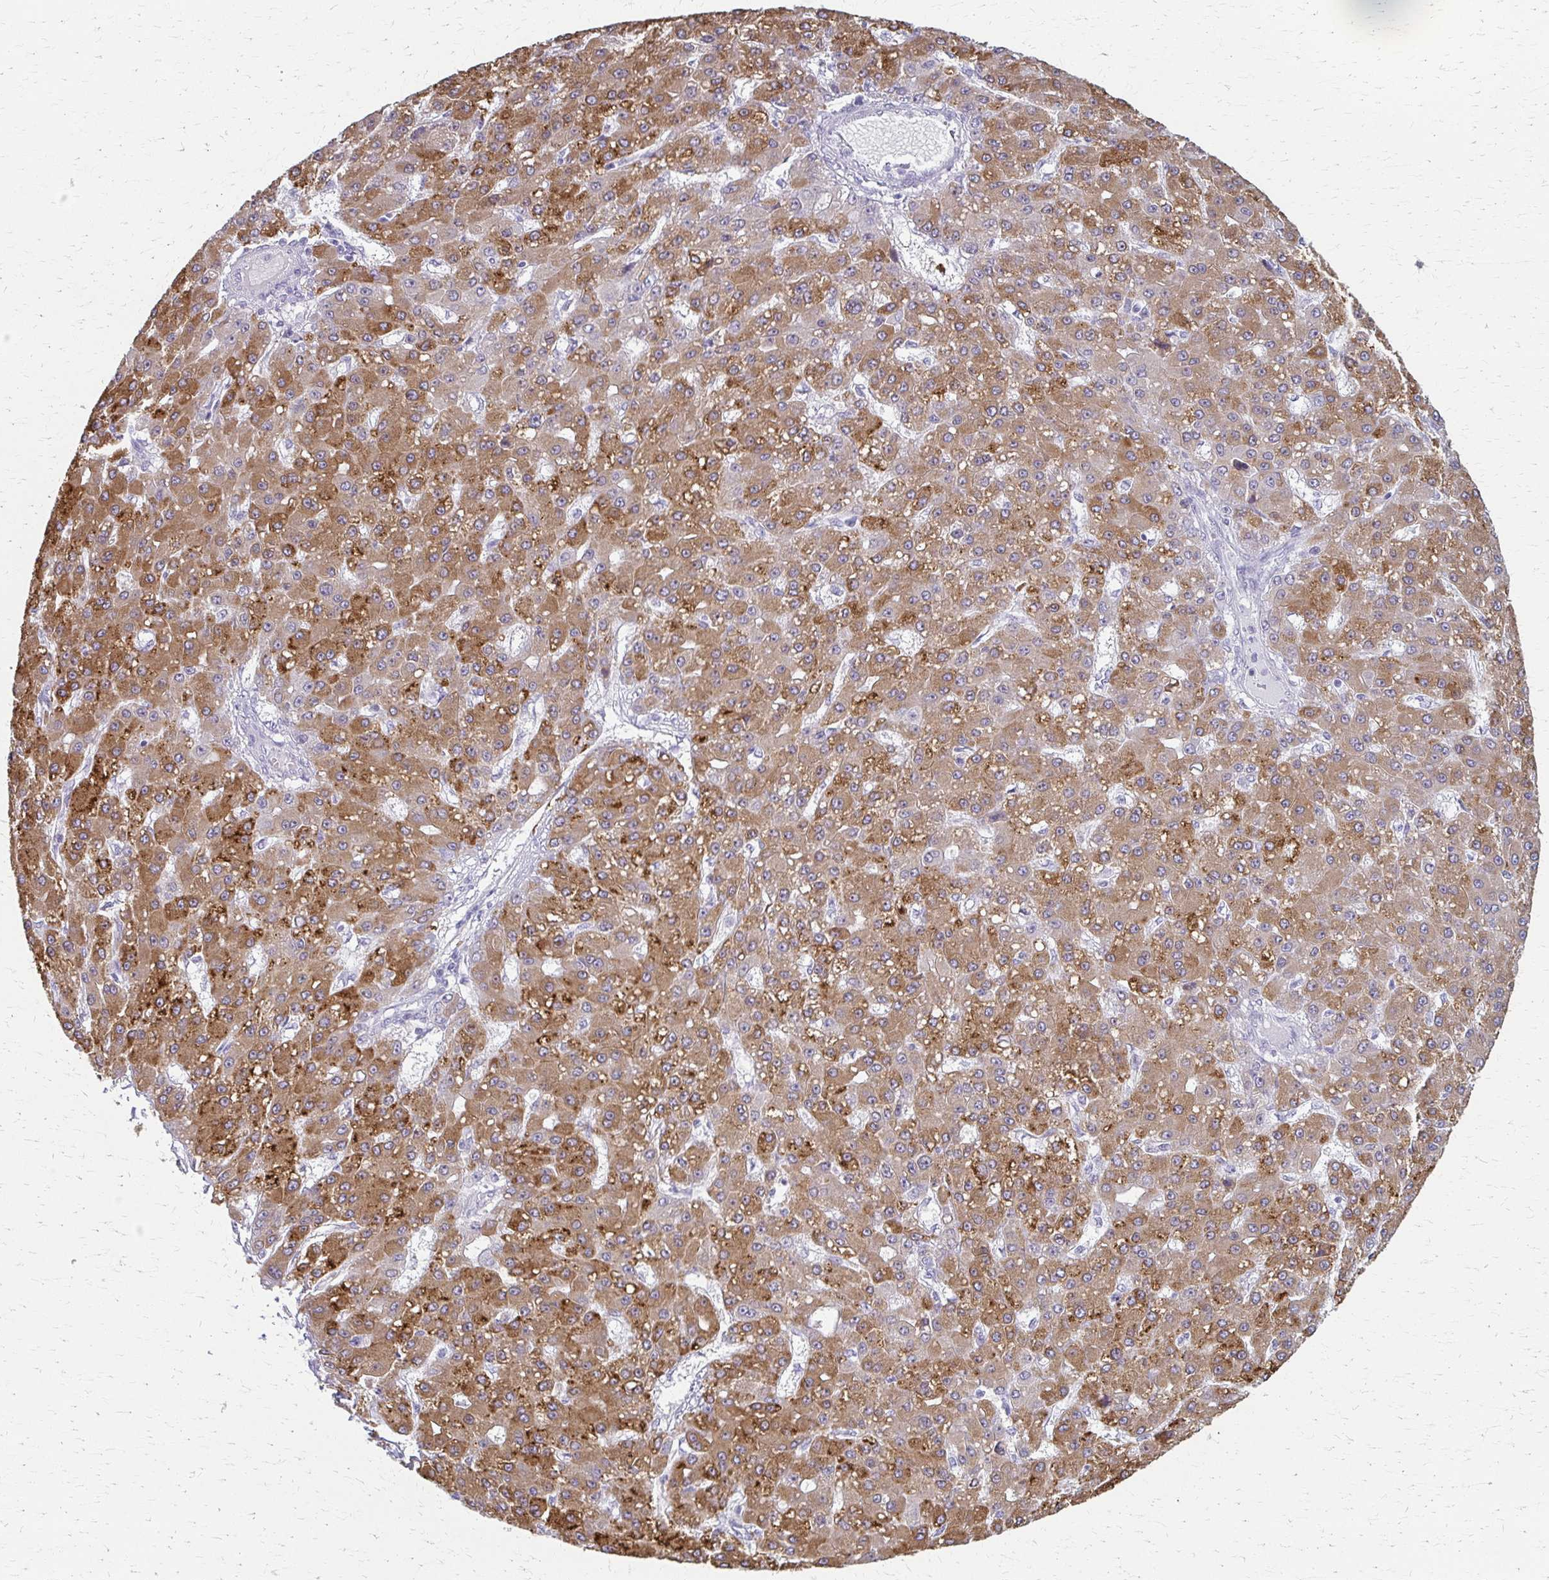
{"staining": {"intensity": "moderate", "quantity": ">75%", "location": "cytoplasmic/membranous"}, "tissue": "liver cancer", "cell_type": "Tumor cells", "image_type": "cancer", "snomed": [{"axis": "morphology", "description": "Carcinoma, Hepatocellular, NOS"}, {"axis": "topography", "description": "Liver"}], "caption": "DAB (3,3'-diaminobenzidine) immunohistochemical staining of human liver hepatocellular carcinoma demonstrates moderate cytoplasmic/membranous protein positivity in approximately >75% of tumor cells. (DAB (3,3'-diaminobenzidine) = brown stain, brightfield microscopy at high magnification).", "gene": "CYB5A", "patient": {"sex": "male", "age": 67}}